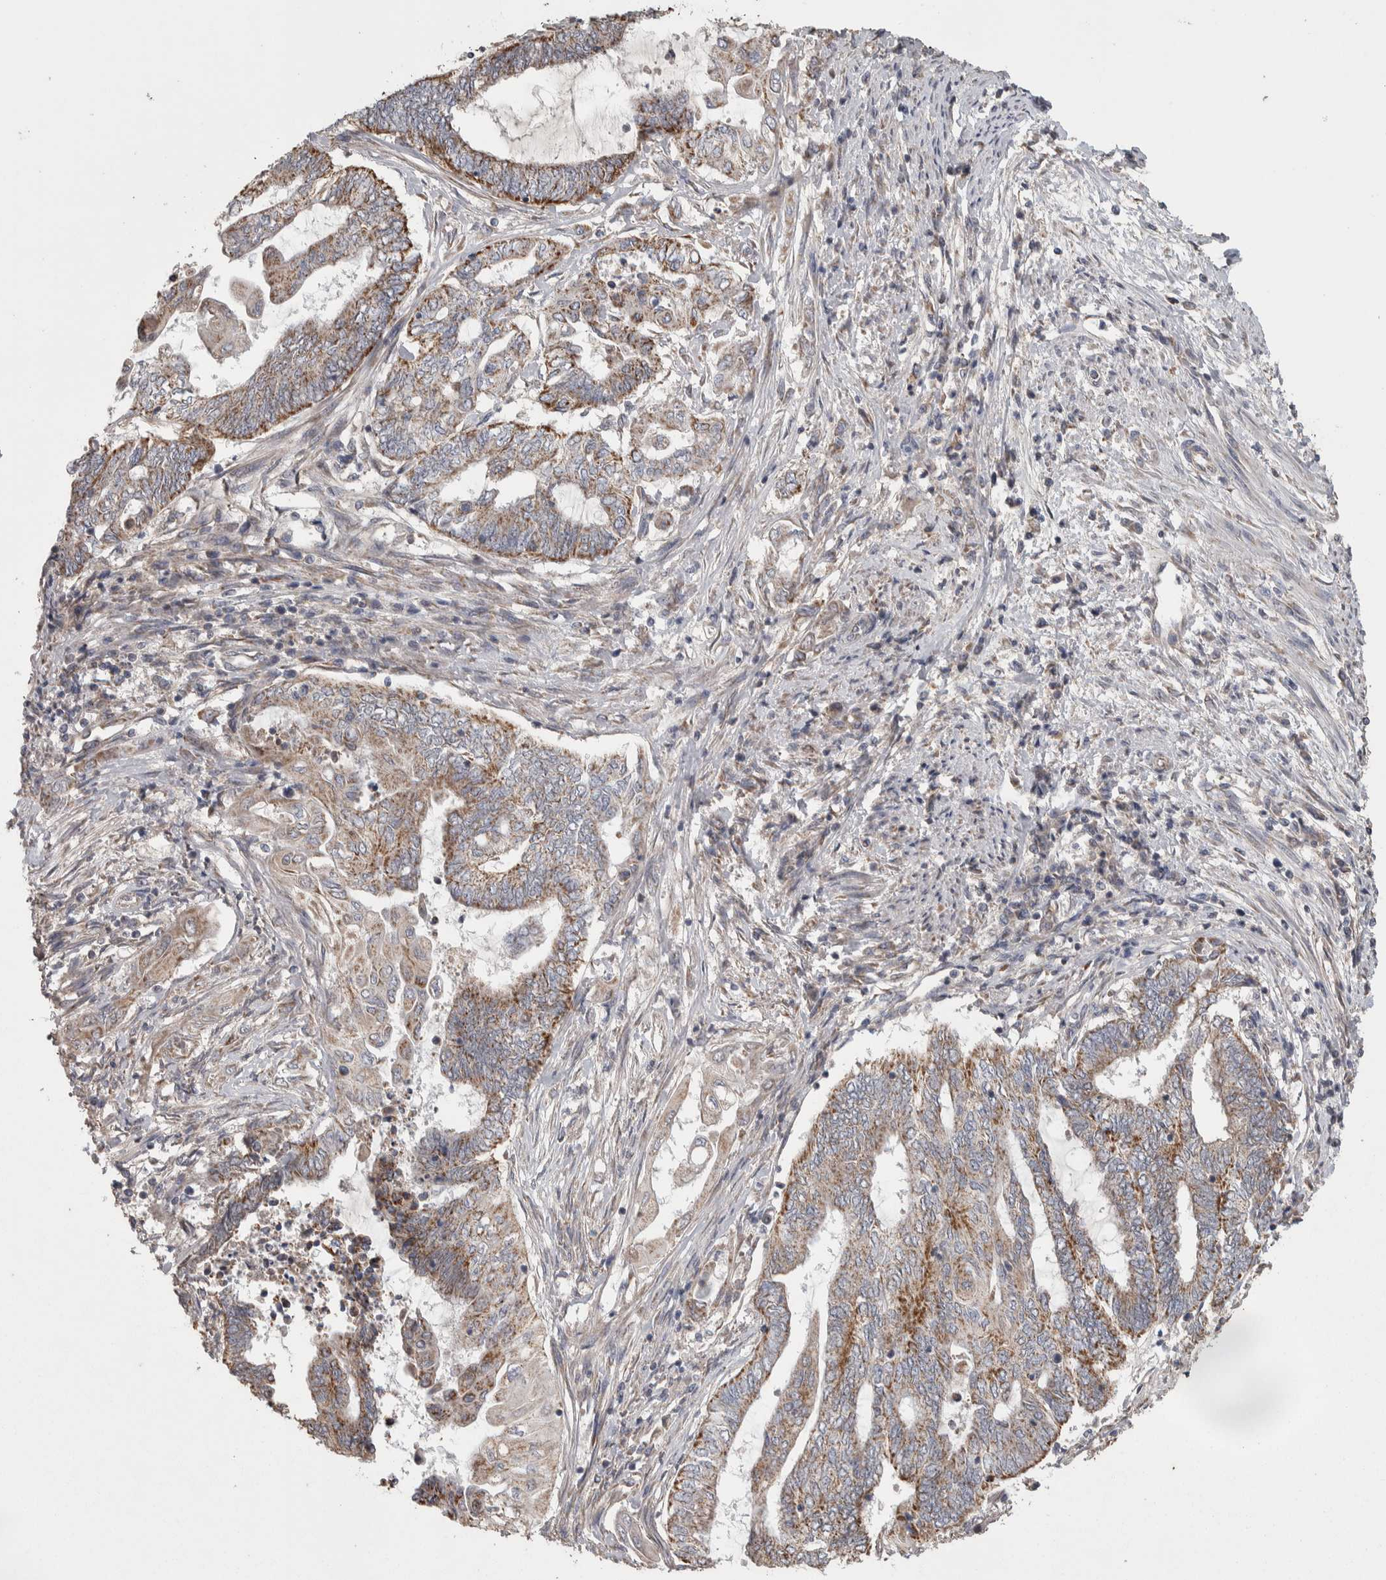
{"staining": {"intensity": "strong", "quantity": ">75%", "location": "cytoplasmic/membranous"}, "tissue": "endometrial cancer", "cell_type": "Tumor cells", "image_type": "cancer", "snomed": [{"axis": "morphology", "description": "Adenocarcinoma, NOS"}, {"axis": "topography", "description": "Uterus"}, {"axis": "topography", "description": "Endometrium"}], "caption": "Immunohistochemistry (IHC) of human endometrial adenocarcinoma reveals high levels of strong cytoplasmic/membranous staining in about >75% of tumor cells. The protein is stained brown, and the nuclei are stained in blue (DAB (3,3'-diaminobenzidine) IHC with brightfield microscopy, high magnification).", "gene": "SCO1", "patient": {"sex": "female", "age": 70}}